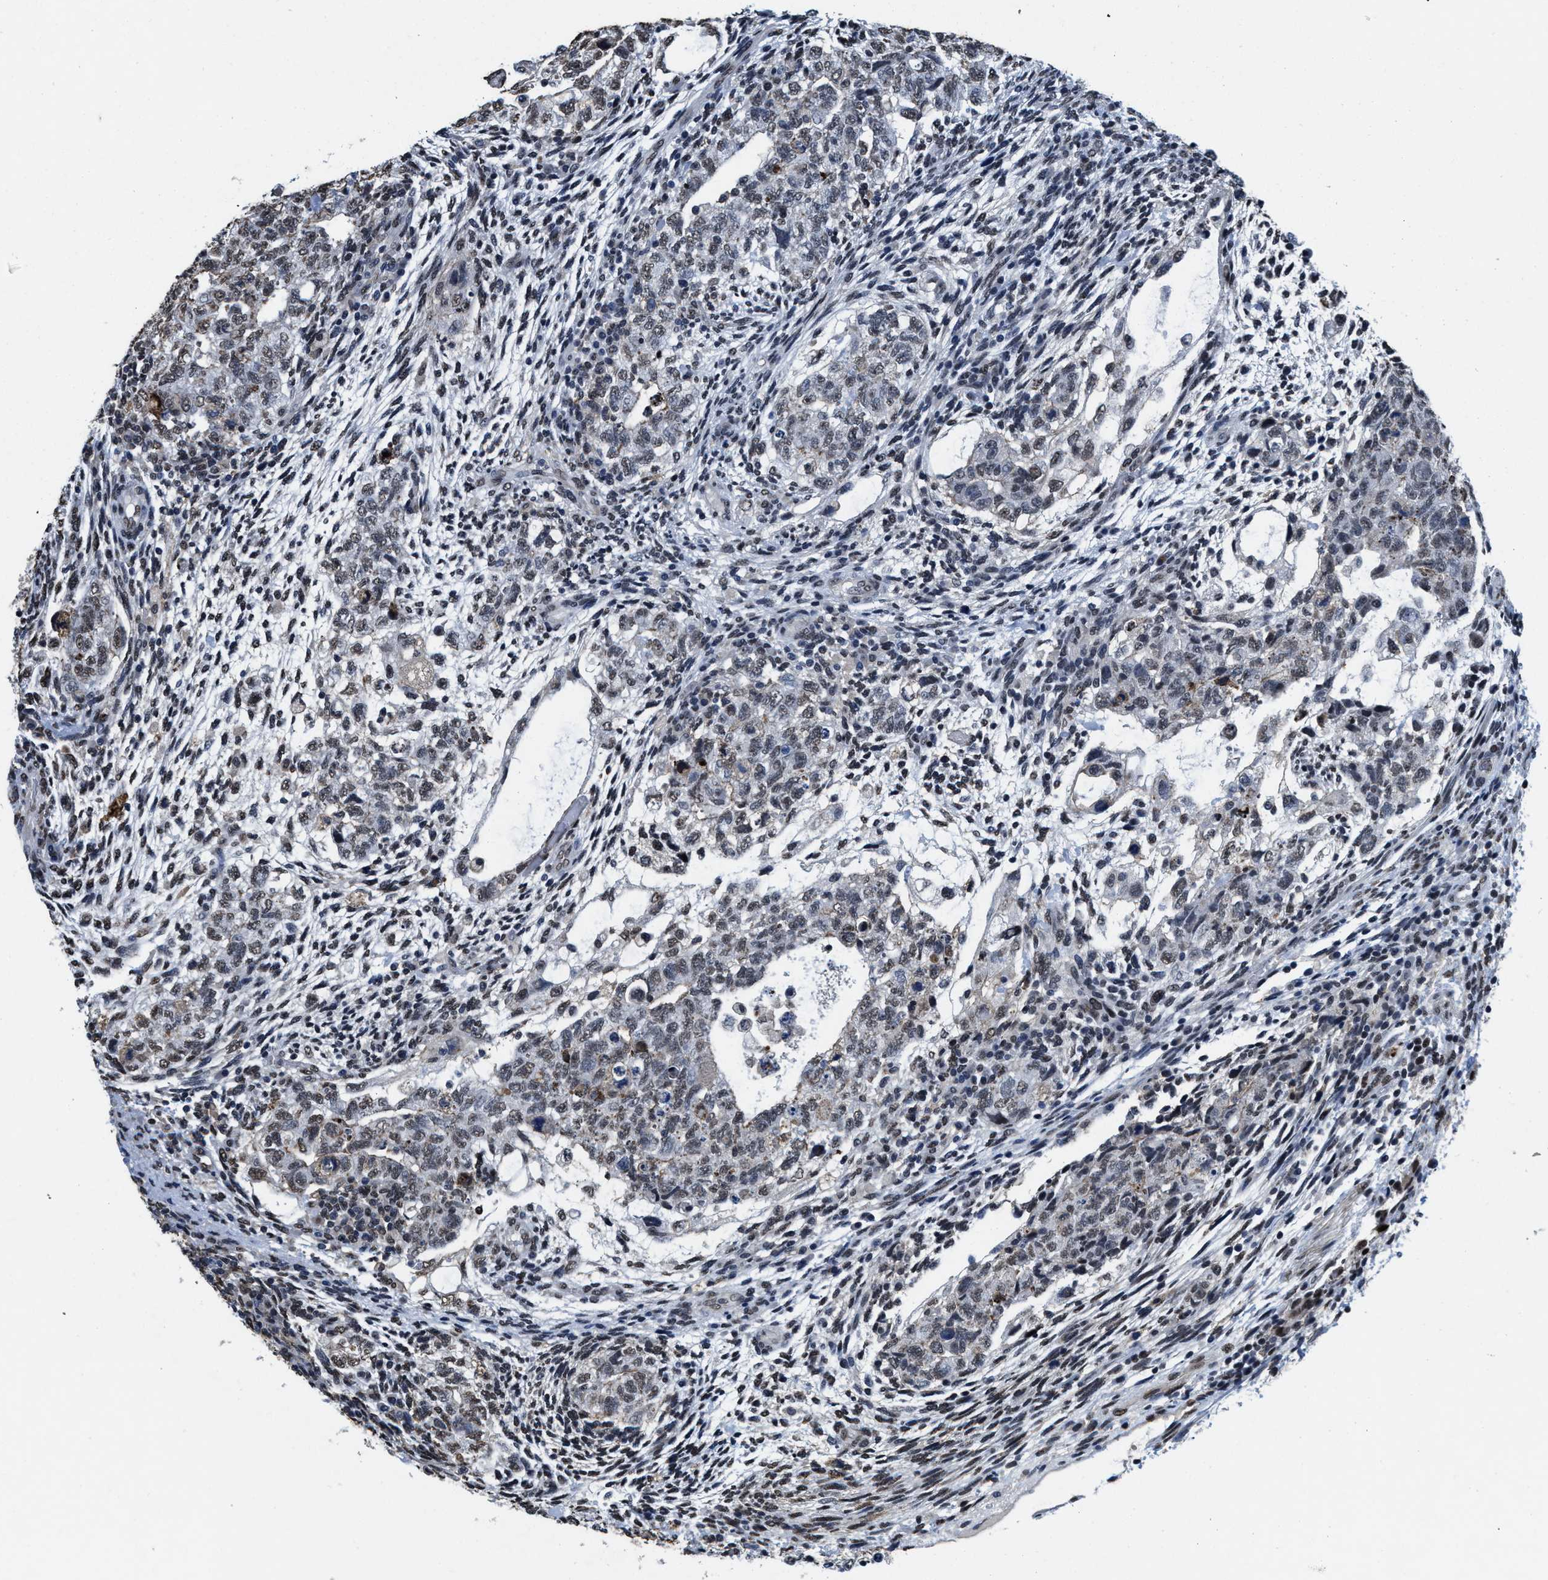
{"staining": {"intensity": "weak", "quantity": "25%-75%", "location": "nuclear"}, "tissue": "testis cancer", "cell_type": "Tumor cells", "image_type": "cancer", "snomed": [{"axis": "morphology", "description": "Normal tissue, NOS"}, {"axis": "morphology", "description": "Carcinoma, Embryonal, NOS"}, {"axis": "topography", "description": "Testis"}], "caption": "Human testis cancer (embryonal carcinoma) stained with a brown dye exhibits weak nuclear positive staining in about 25%-75% of tumor cells.", "gene": "SUPT16H", "patient": {"sex": "male", "age": 36}}